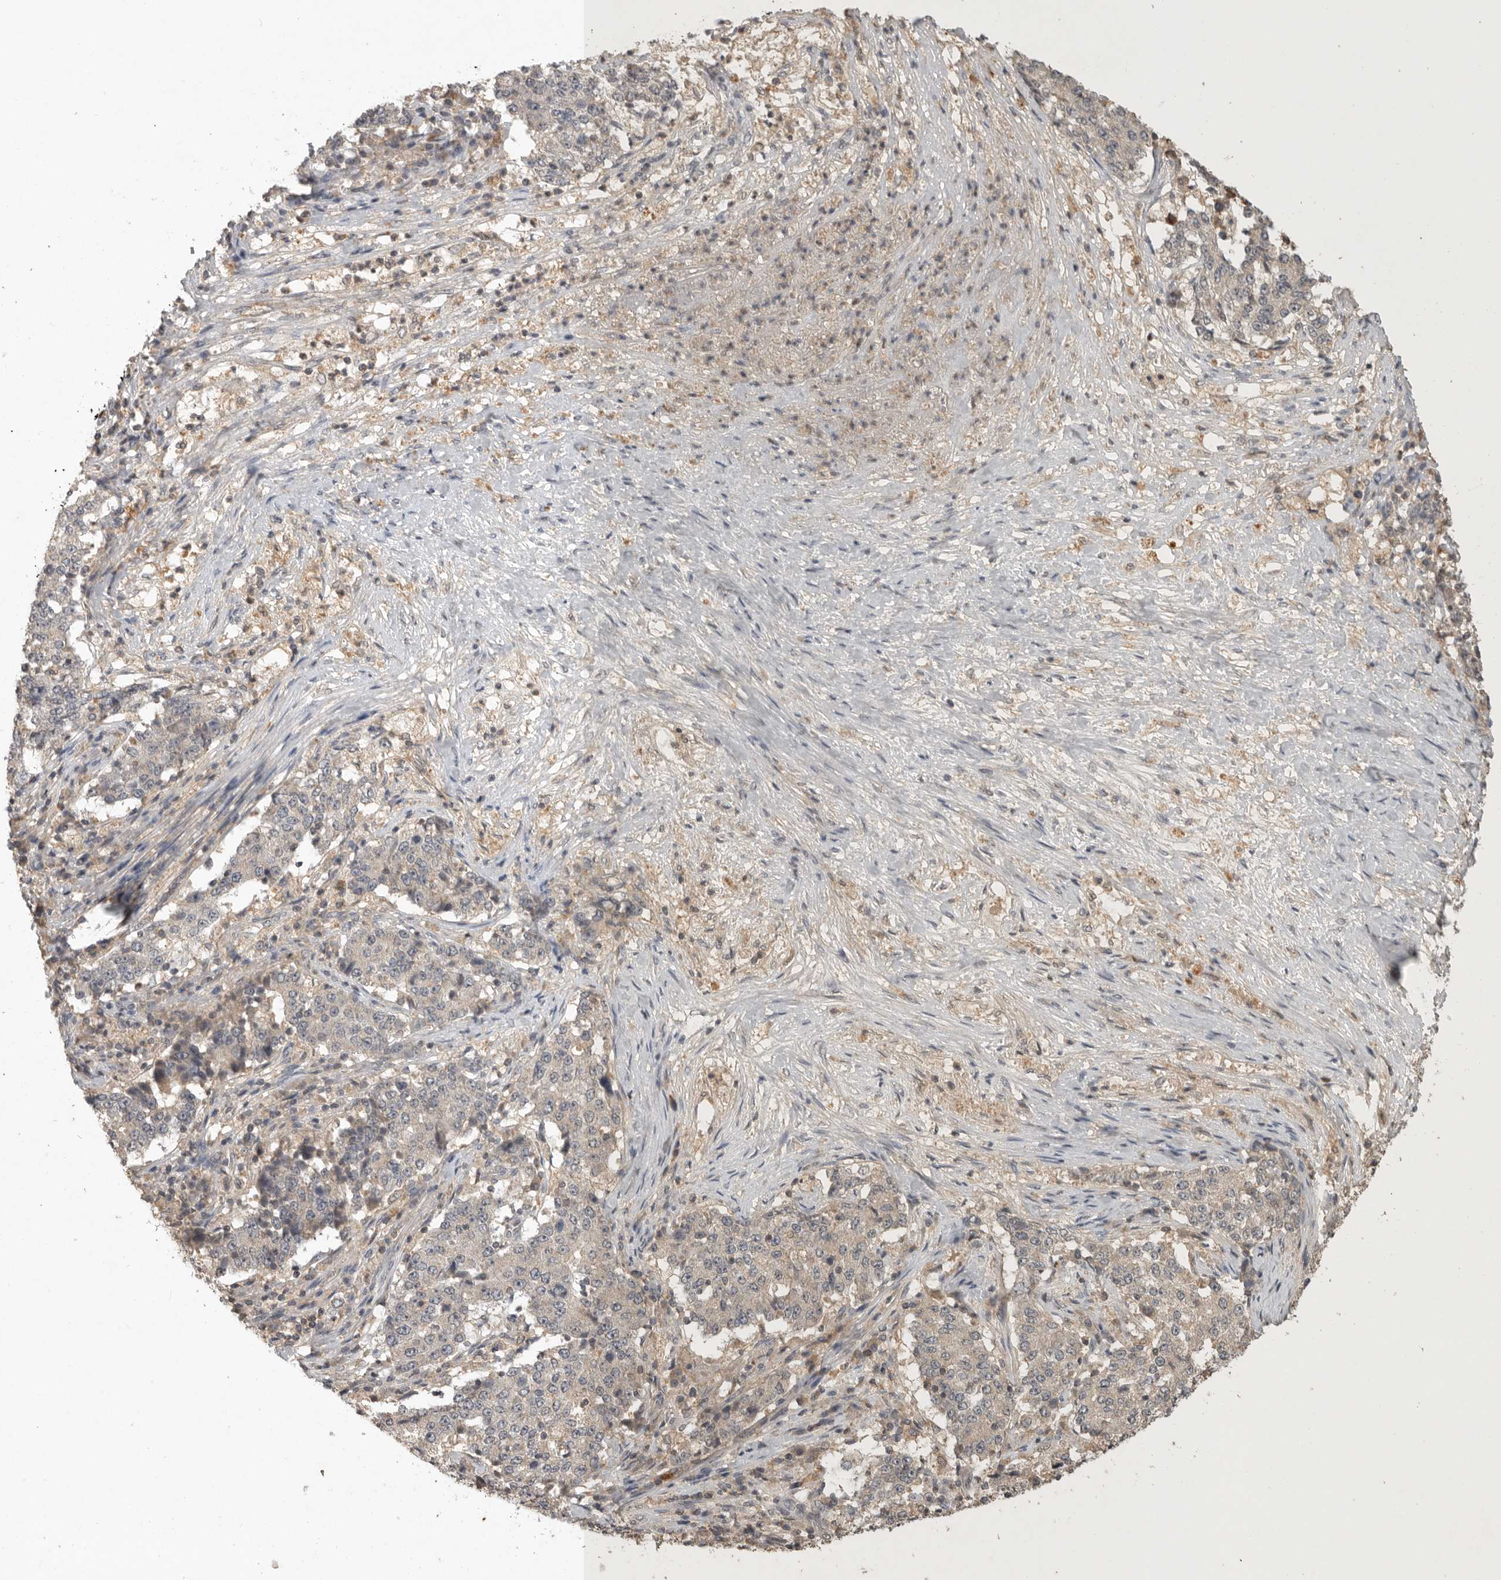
{"staining": {"intensity": "weak", "quantity": "<25%", "location": "cytoplasmic/membranous"}, "tissue": "stomach cancer", "cell_type": "Tumor cells", "image_type": "cancer", "snomed": [{"axis": "morphology", "description": "Adenocarcinoma, NOS"}, {"axis": "topography", "description": "Stomach"}], "caption": "There is no significant expression in tumor cells of stomach cancer (adenocarcinoma).", "gene": "ADAMTS4", "patient": {"sex": "male", "age": 59}}